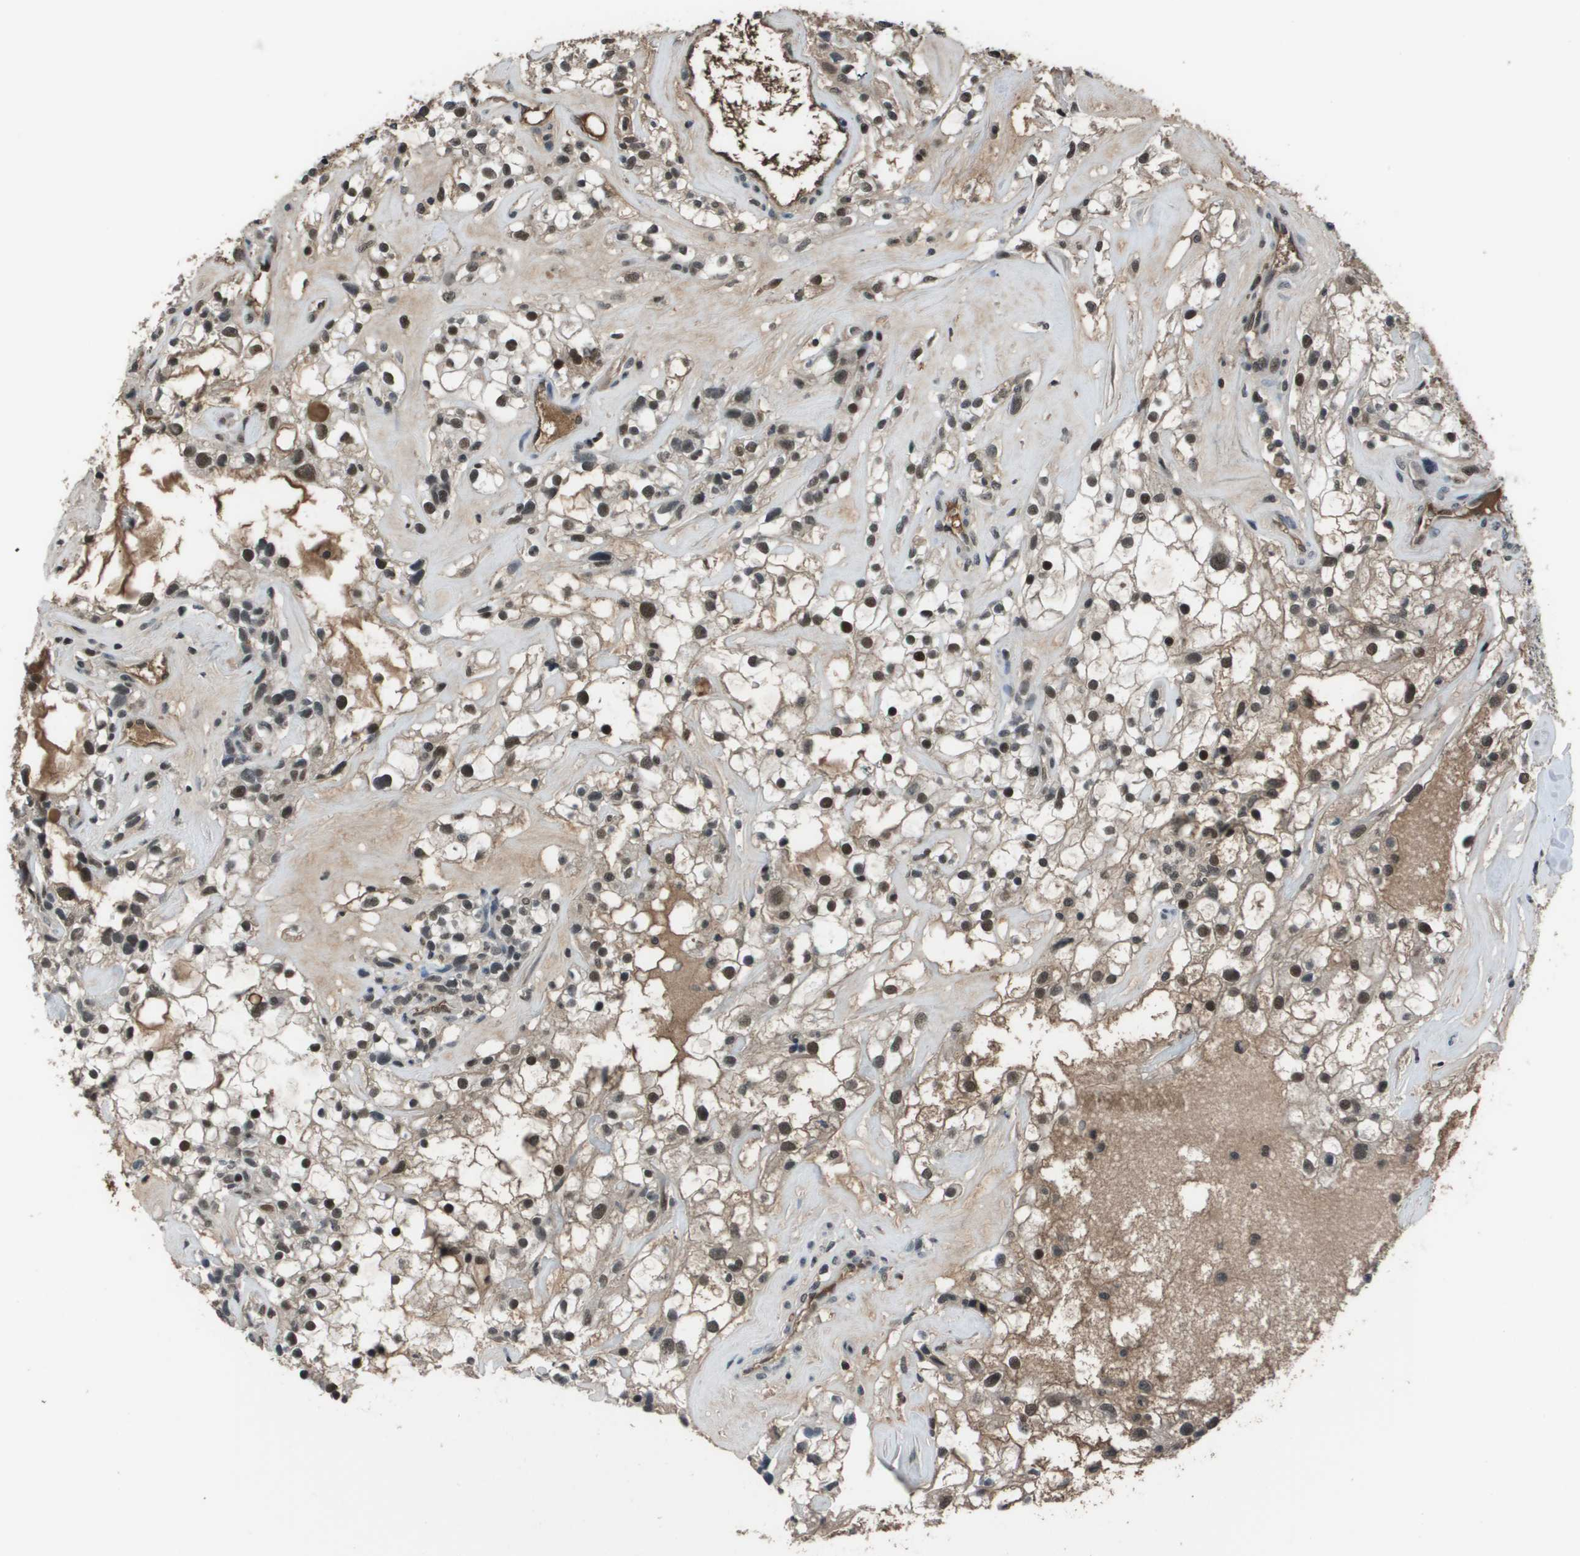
{"staining": {"intensity": "strong", "quantity": "25%-75%", "location": "nuclear"}, "tissue": "renal cancer", "cell_type": "Tumor cells", "image_type": "cancer", "snomed": [{"axis": "morphology", "description": "Adenocarcinoma, NOS"}, {"axis": "topography", "description": "Kidney"}], "caption": "Immunohistochemistry image of human renal adenocarcinoma stained for a protein (brown), which demonstrates high levels of strong nuclear expression in approximately 25%-75% of tumor cells.", "gene": "THRAP3", "patient": {"sex": "female", "age": 60}}